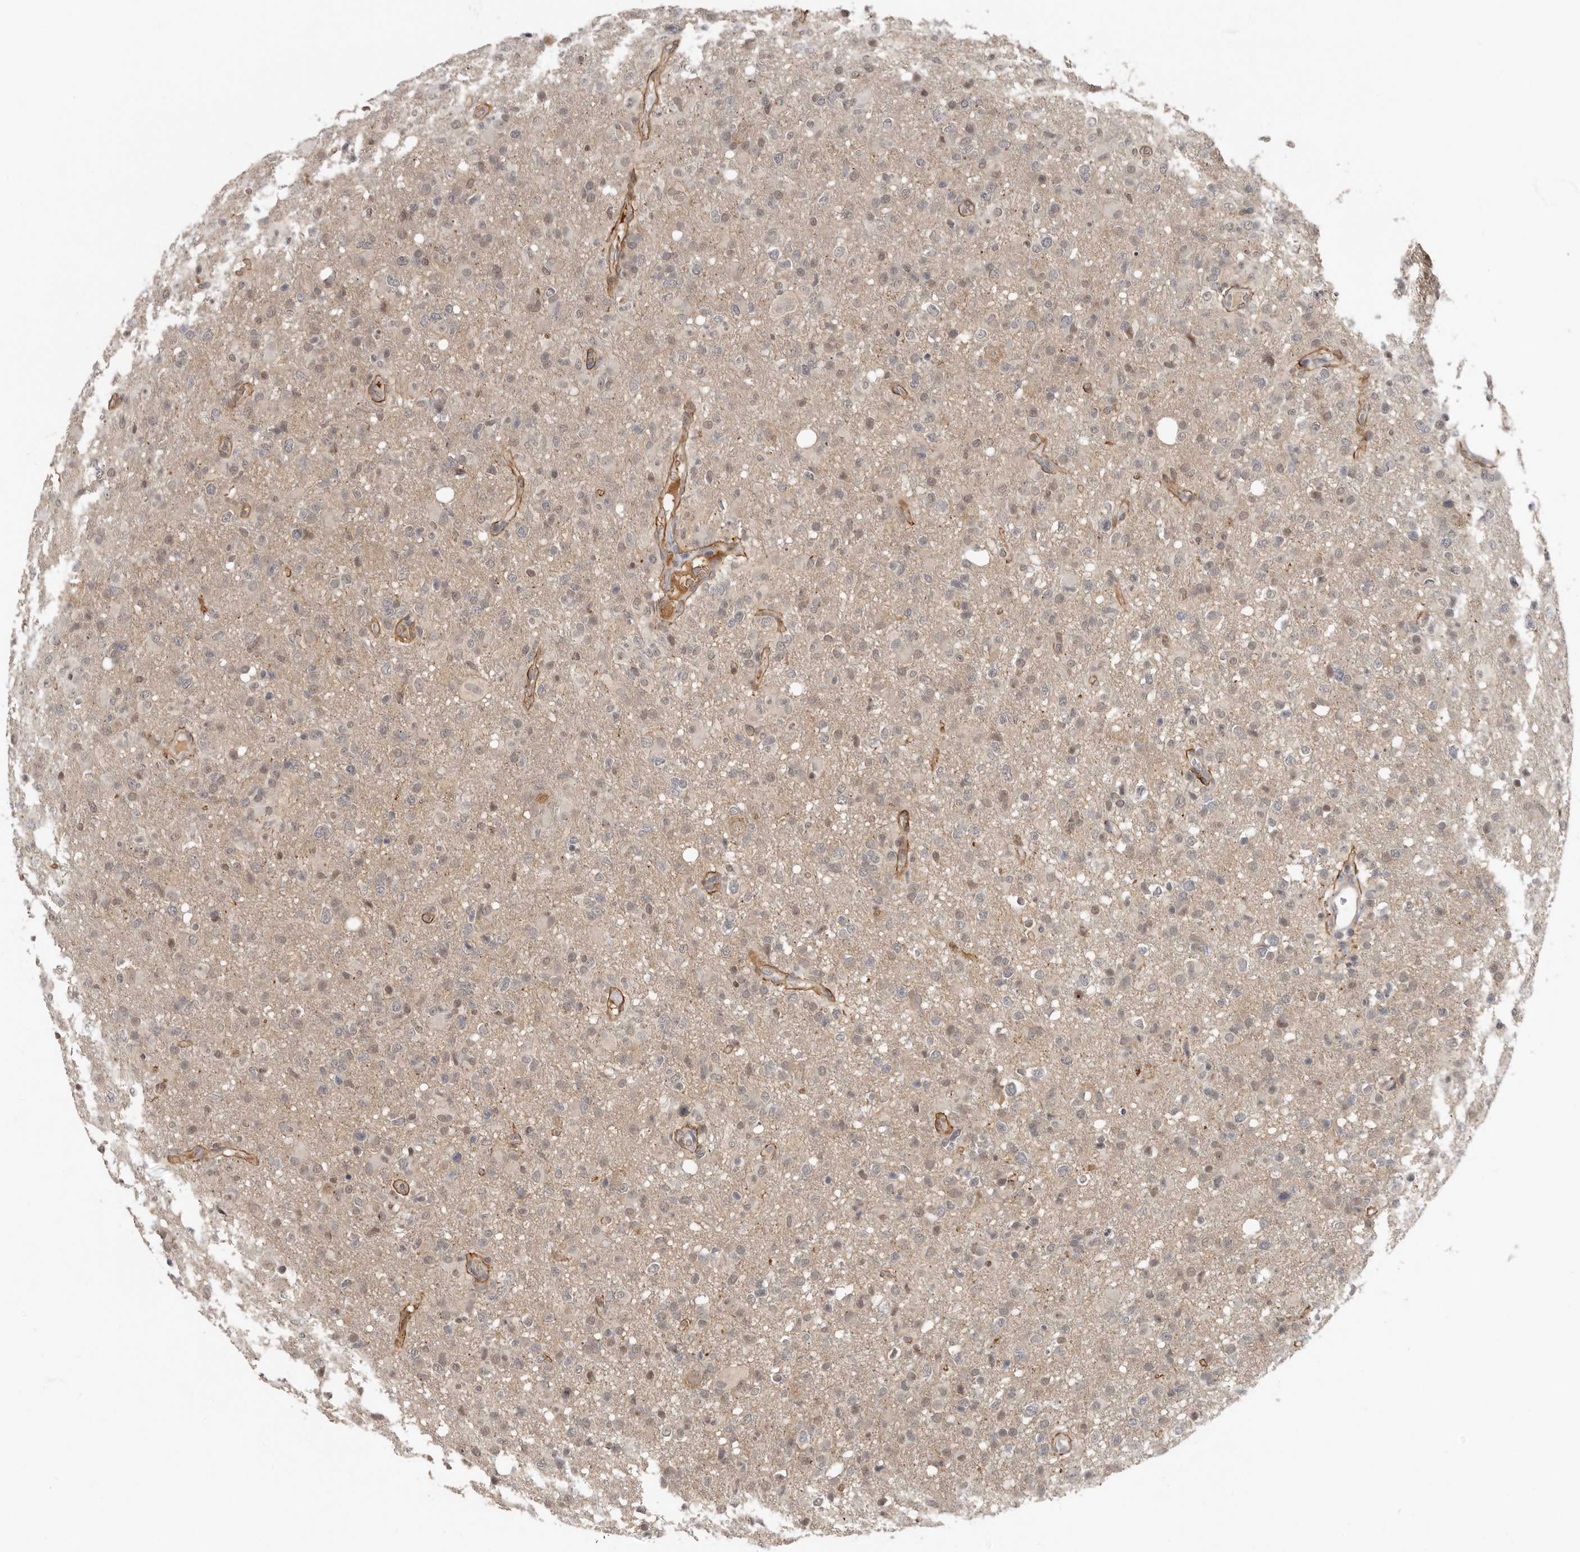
{"staining": {"intensity": "weak", "quantity": "25%-75%", "location": "nuclear"}, "tissue": "glioma", "cell_type": "Tumor cells", "image_type": "cancer", "snomed": [{"axis": "morphology", "description": "Glioma, malignant, High grade"}, {"axis": "topography", "description": "Brain"}], "caption": "High-grade glioma (malignant) was stained to show a protein in brown. There is low levels of weak nuclear positivity in about 25%-75% of tumor cells. (IHC, brightfield microscopy, high magnification).", "gene": "LRGUK", "patient": {"sex": "female", "age": 57}}